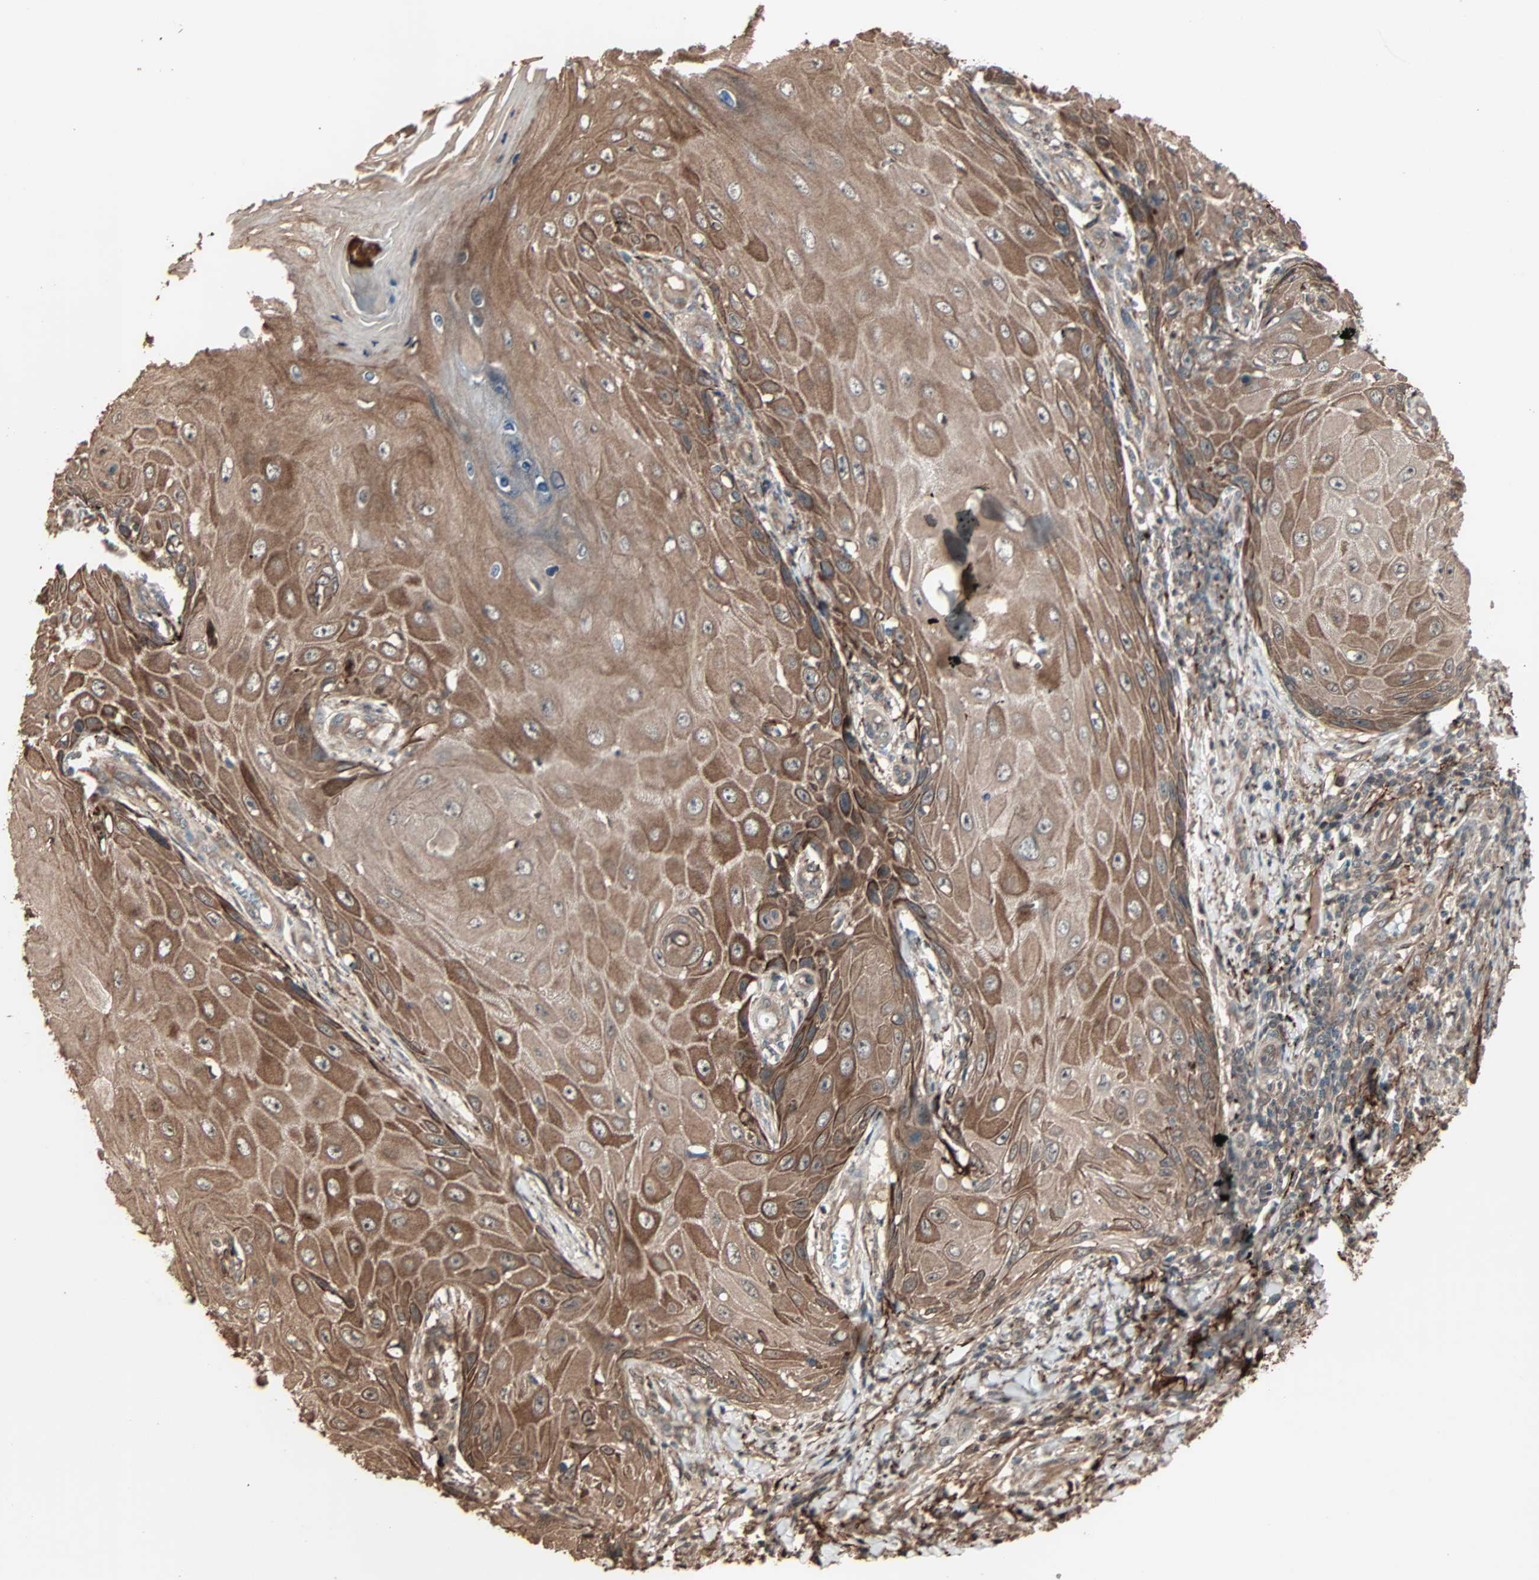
{"staining": {"intensity": "strong", "quantity": ">75%", "location": "cytoplasmic/membranous"}, "tissue": "skin cancer", "cell_type": "Tumor cells", "image_type": "cancer", "snomed": [{"axis": "morphology", "description": "Squamous cell carcinoma, NOS"}, {"axis": "topography", "description": "Skin"}], "caption": "Skin squamous cell carcinoma stained with immunohistochemistry (IHC) reveals strong cytoplasmic/membranous staining in about >75% of tumor cells. (IHC, brightfield microscopy, high magnification).", "gene": "CALCRL", "patient": {"sex": "female", "age": 73}}